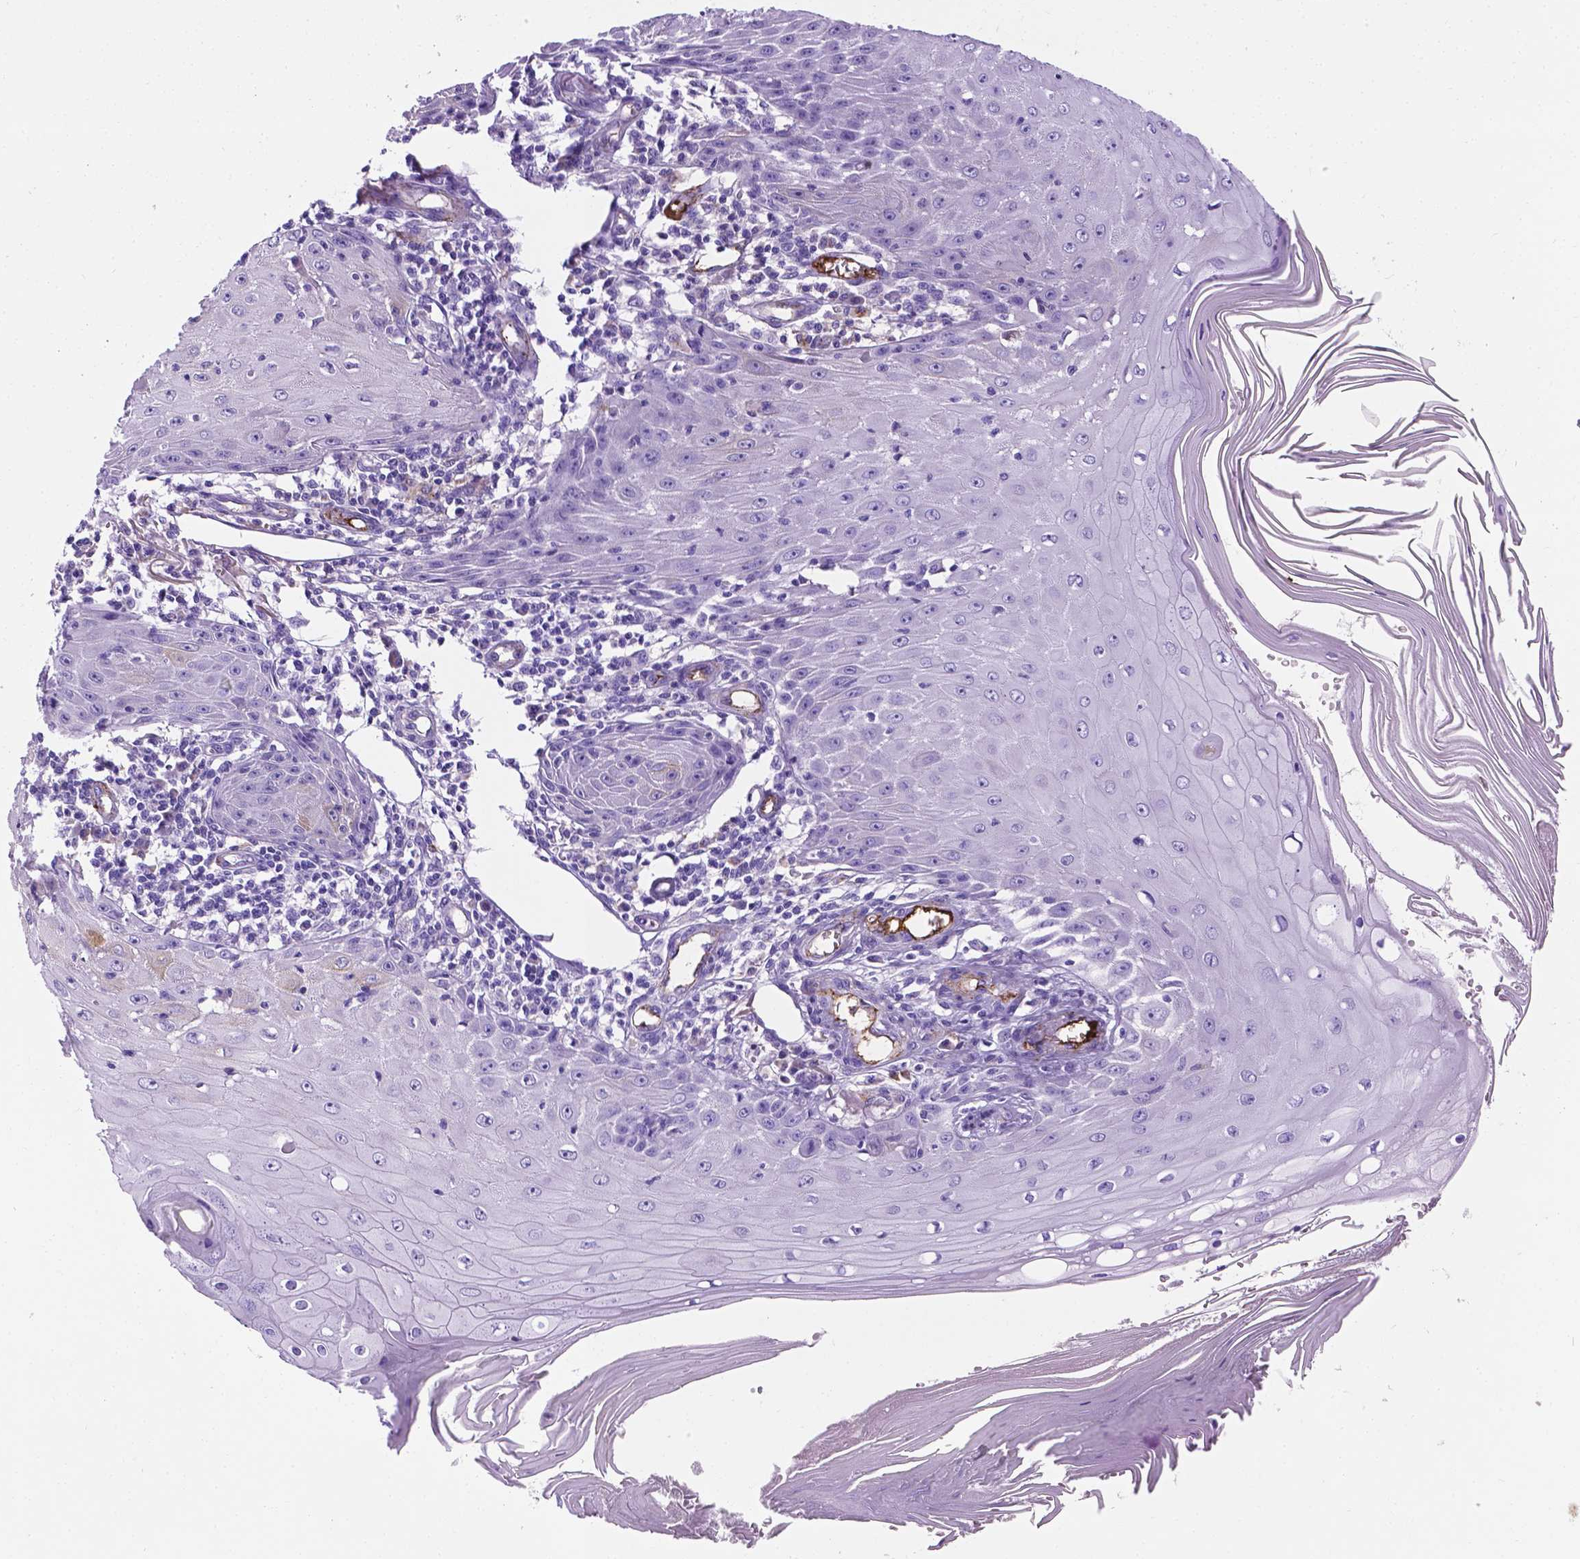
{"staining": {"intensity": "negative", "quantity": "none", "location": "none"}, "tissue": "skin cancer", "cell_type": "Tumor cells", "image_type": "cancer", "snomed": [{"axis": "morphology", "description": "Squamous cell carcinoma, NOS"}, {"axis": "topography", "description": "Skin"}], "caption": "High magnification brightfield microscopy of skin squamous cell carcinoma stained with DAB (brown) and counterstained with hematoxylin (blue): tumor cells show no significant positivity.", "gene": "APOE", "patient": {"sex": "female", "age": 73}}